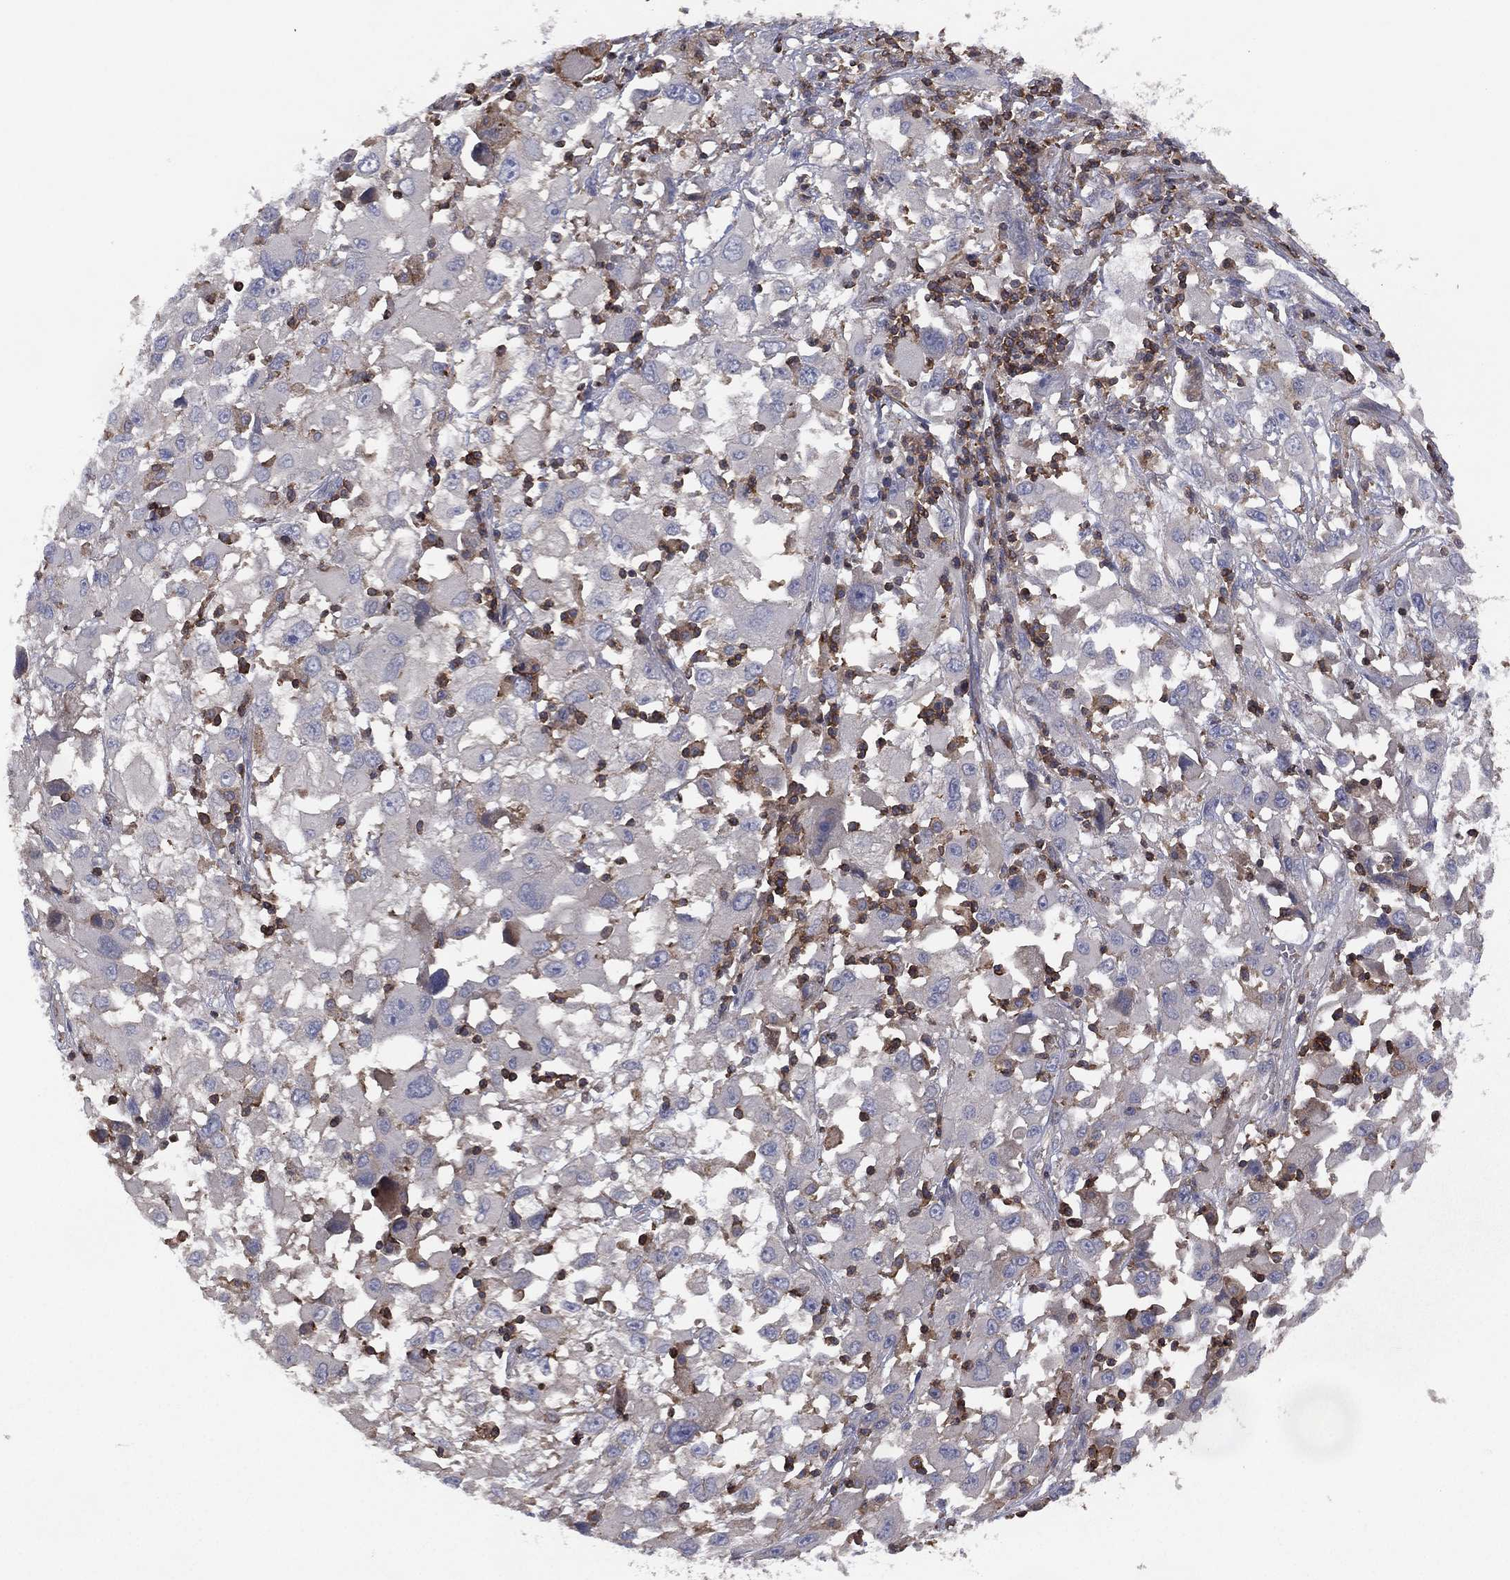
{"staining": {"intensity": "negative", "quantity": "none", "location": "none"}, "tissue": "melanoma", "cell_type": "Tumor cells", "image_type": "cancer", "snomed": [{"axis": "morphology", "description": "Malignant melanoma, Metastatic site"}, {"axis": "topography", "description": "Soft tissue"}], "caption": "An image of malignant melanoma (metastatic site) stained for a protein demonstrates no brown staining in tumor cells.", "gene": "DOCK8", "patient": {"sex": "male", "age": 50}}